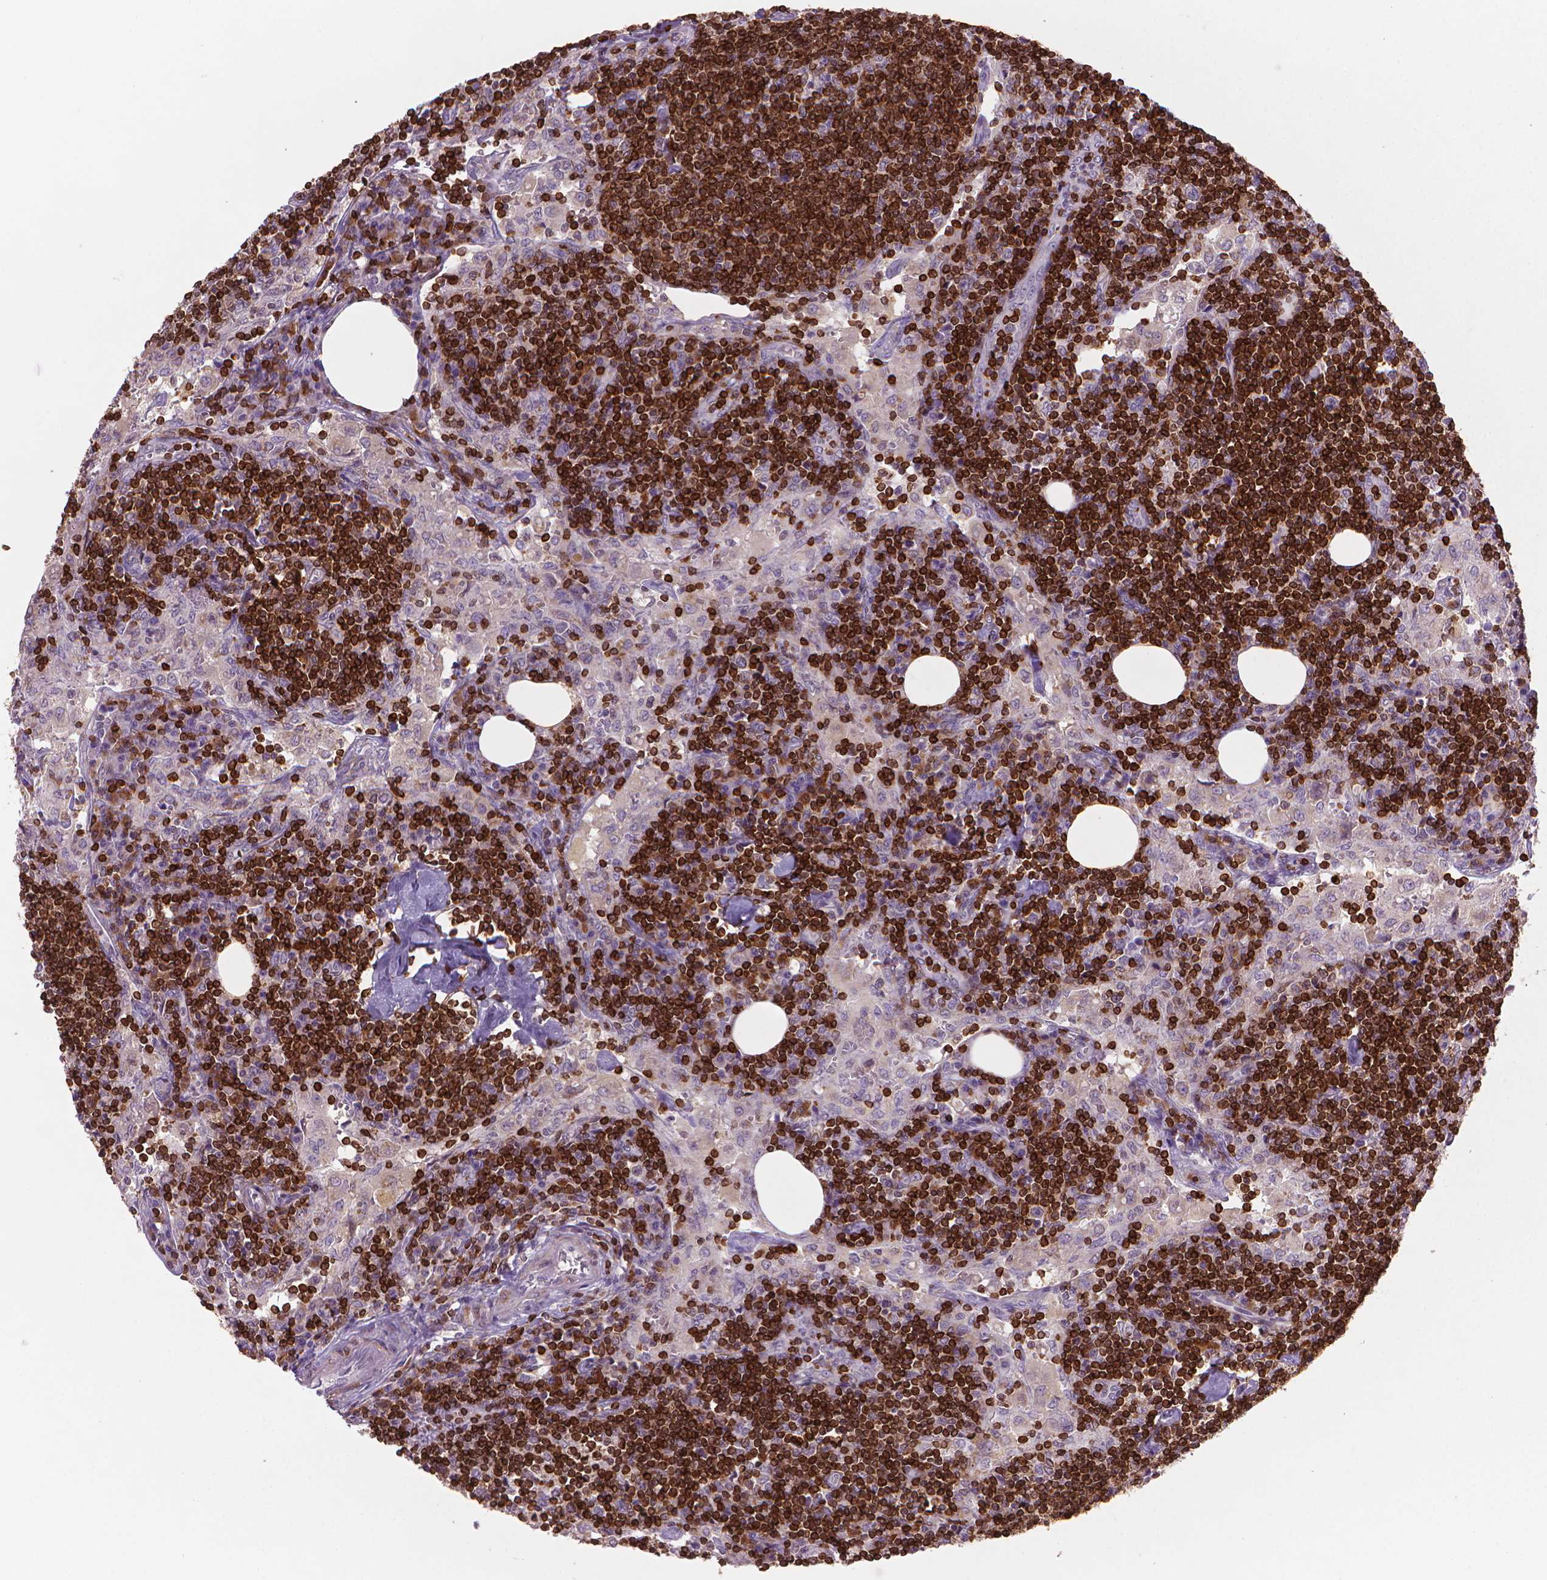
{"staining": {"intensity": "strong", "quantity": "<25%", "location": "cytoplasmic/membranous"}, "tissue": "lymph node", "cell_type": "Germinal center cells", "image_type": "normal", "snomed": [{"axis": "morphology", "description": "Normal tissue, NOS"}, {"axis": "topography", "description": "Lymph node"}], "caption": "Brown immunohistochemical staining in benign lymph node reveals strong cytoplasmic/membranous staining in about <25% of germinal center cells. (DAB (3,3'-diaminobenzidine) IHC with brightfield microscopy, high magnification).", "gene": "BCL2", "patient": {"sex": "male", "age": 55}}